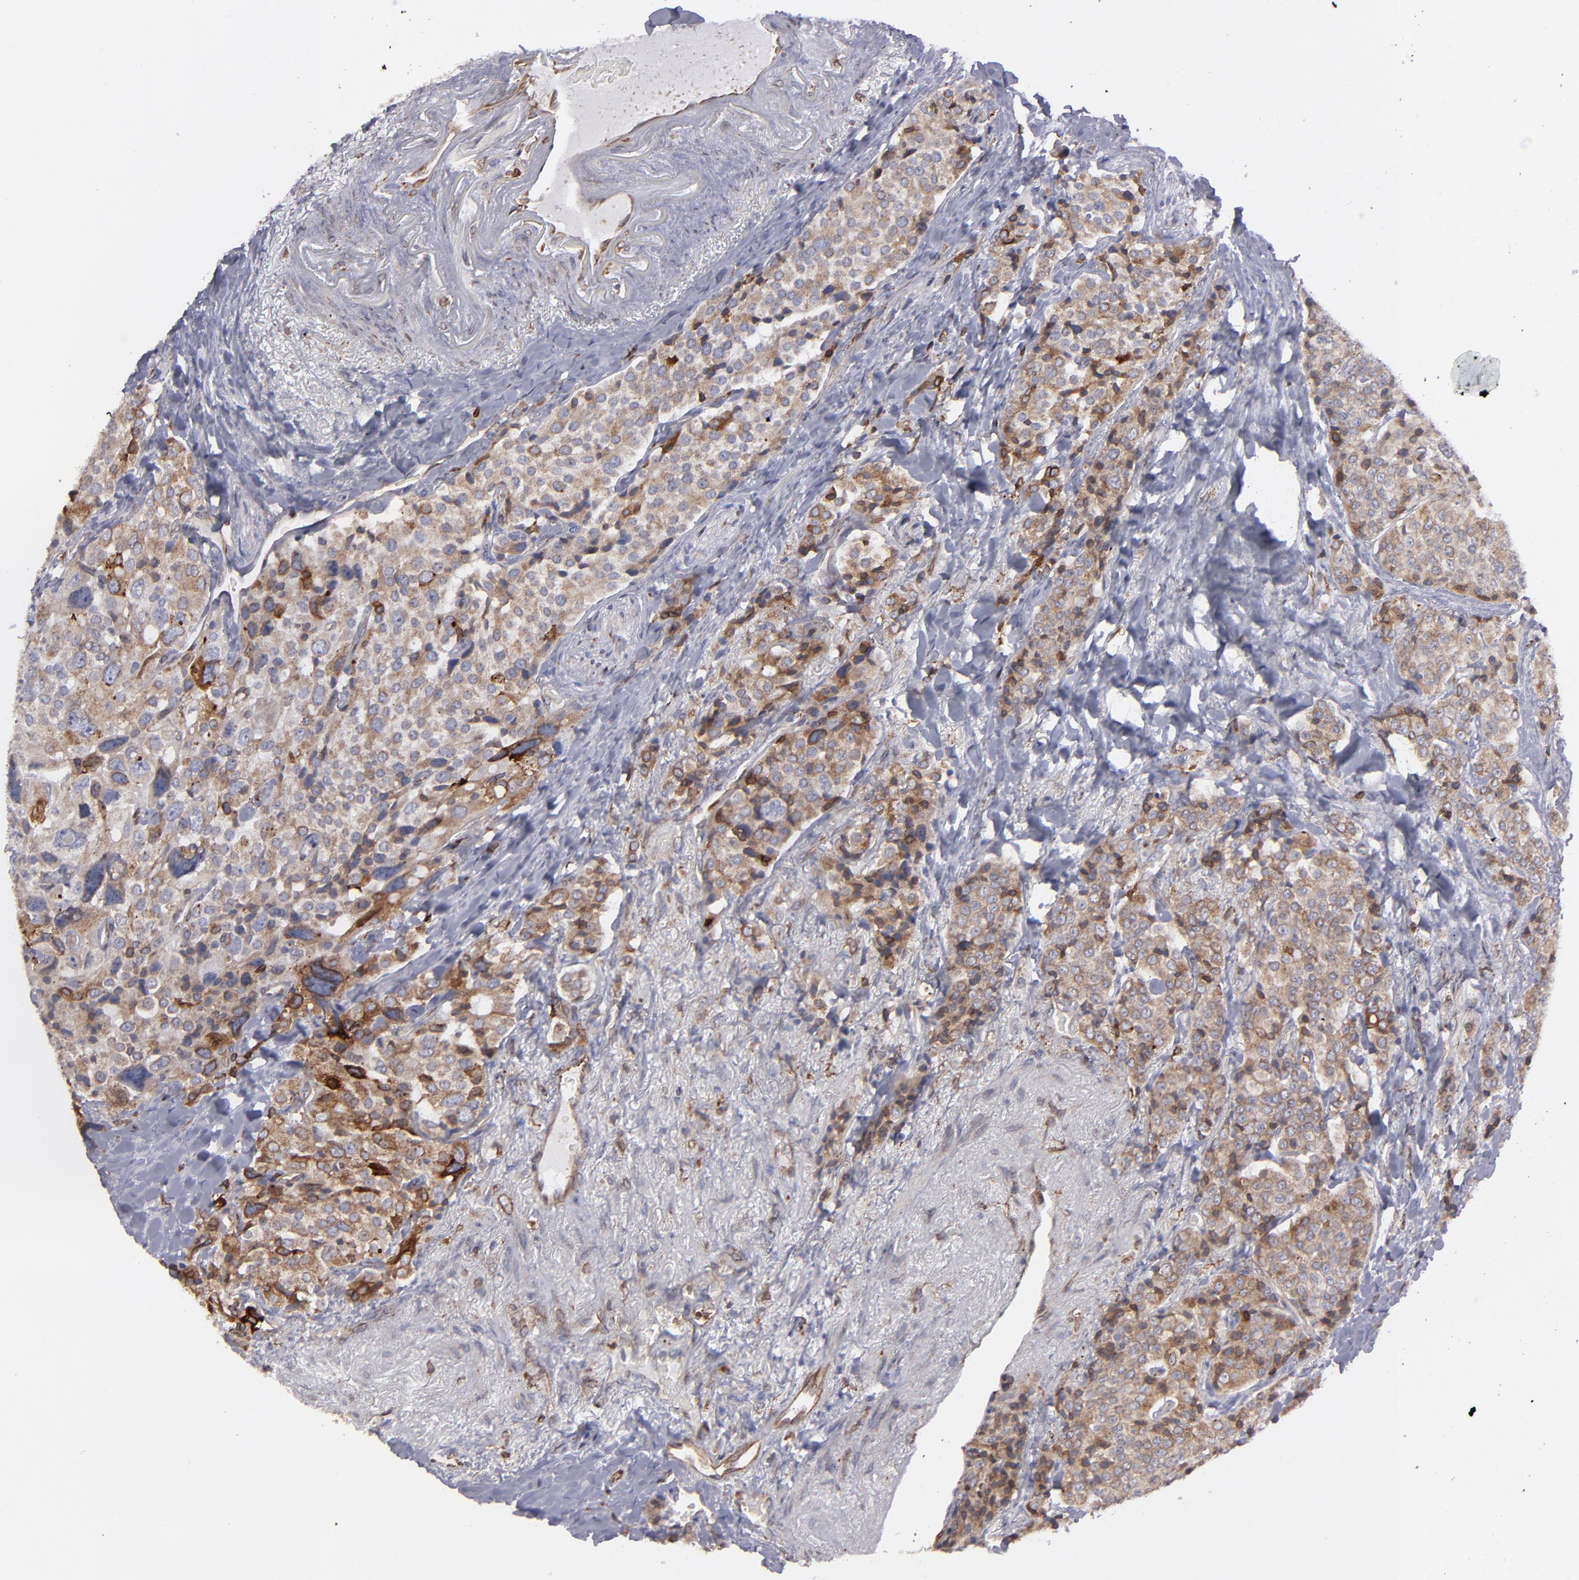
{"staining": {"intensity": "moderate", "quantity": ">75%", "location": "cytoplasmic/membranous"}, "tissue": "carcinoid", "cell_type": "Tumor cells", "image_type": "cancer", "snomed": [{"axis": "morphology", "description": "Carcinoid, malignant, NOS"}, {"axis": "topography", "description": "Colon"}], "caption": "DAB immunohistochemical staining of human carcinoid demonstrates moderate cytoplasmic/membranous protein staining in about >75% of tumor cells.", "gene": "TMX1", "patient": {"sex": "female", "age": 61}}